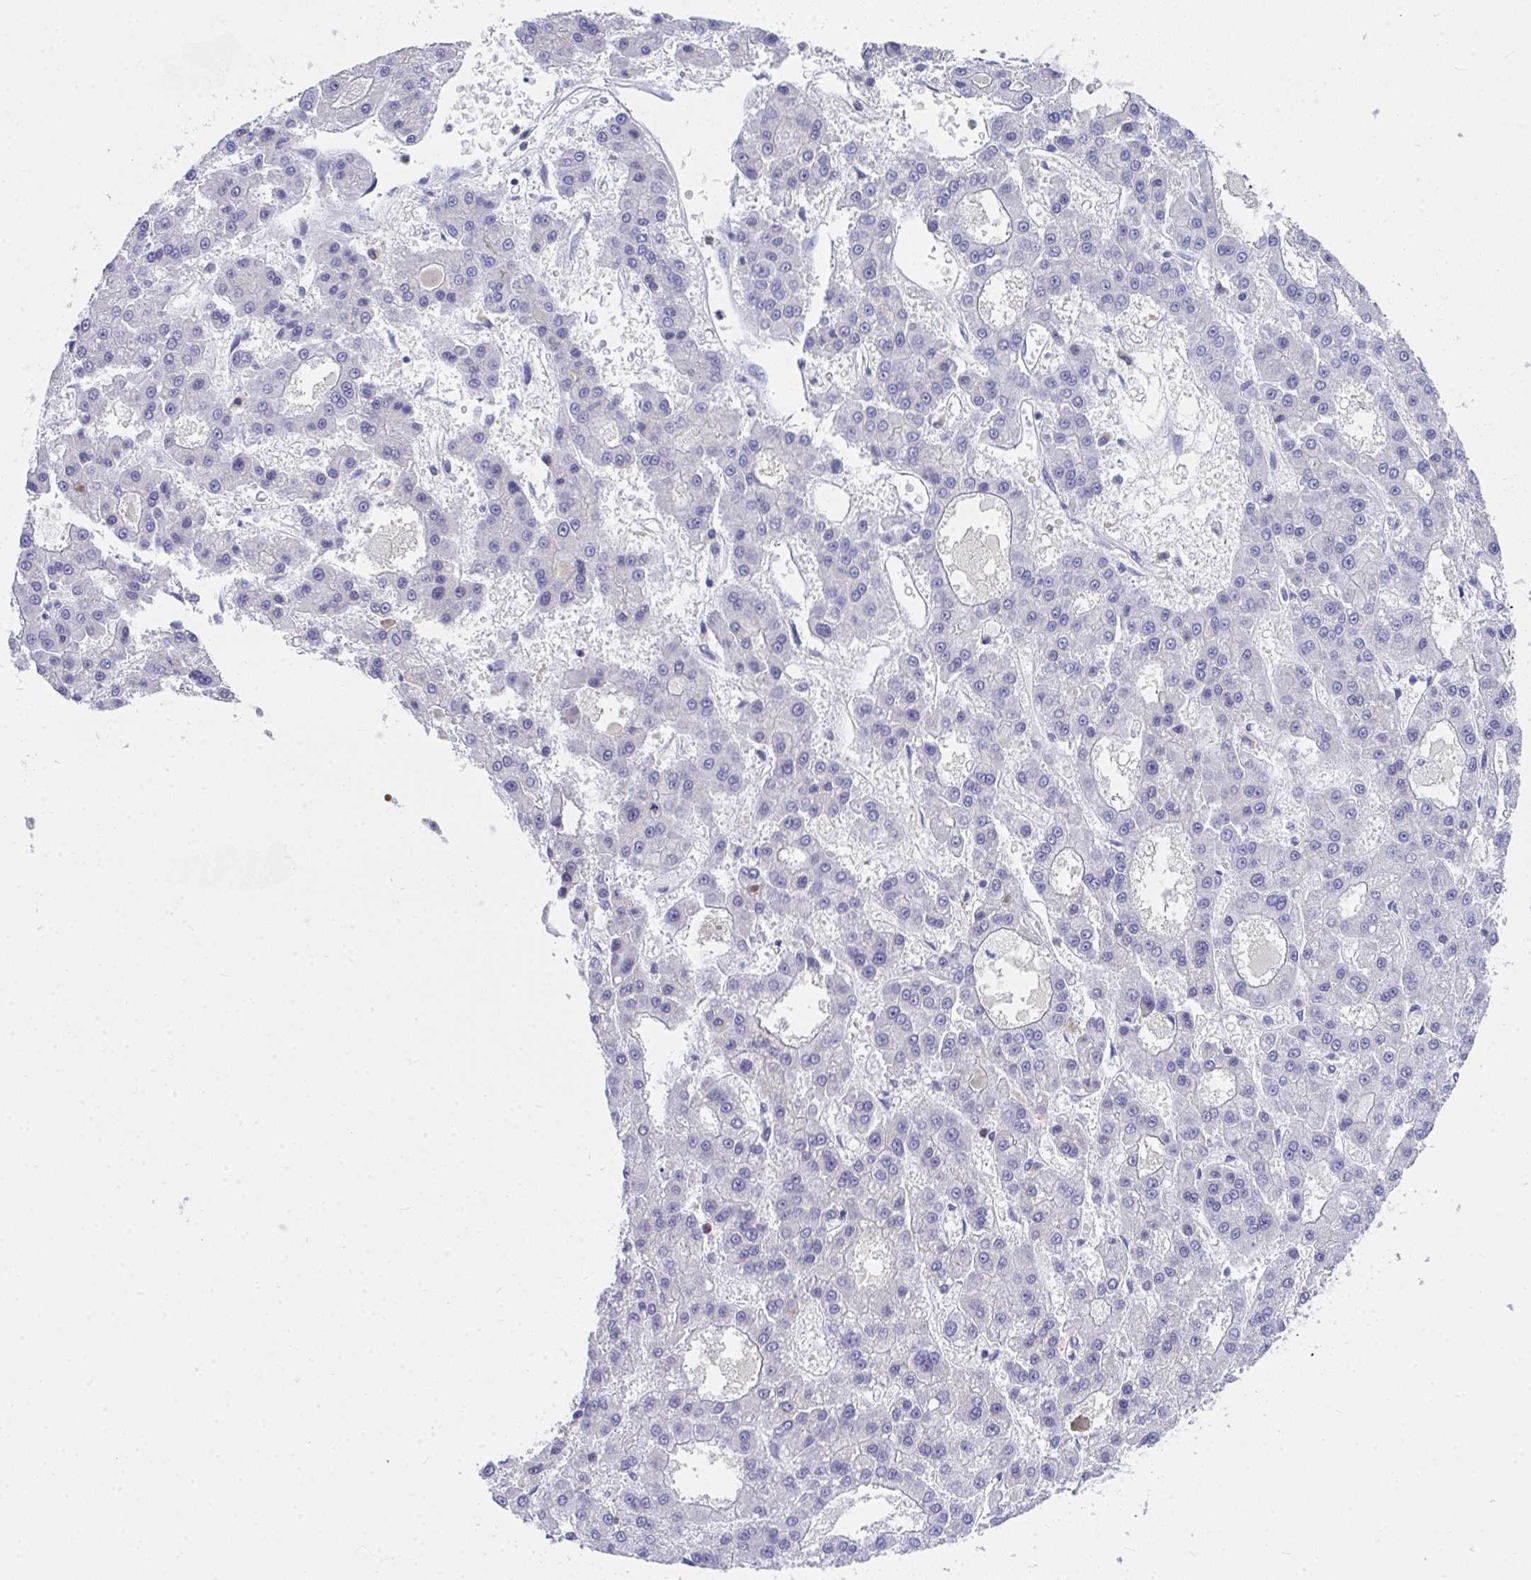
{"staining": {"intensity": "negative", "quantity": "none", "location": "none"}, "tissue": "liver cancer", "cell_type": "Tumor cells", "image_type": "cancer", "snomed": [{"axis": "morphology", "description": "Carcinoma, Hepatocellular, NOS"}, {"axis": "topography", "description": "Liver"}], "caption": "This is an immunohistochemistry image of human liver cancer (hepatocellular carcinoma). There is no staining in tumor cells.", "gene": "COA5", "patient": {"sex": "male", "age": 70}}